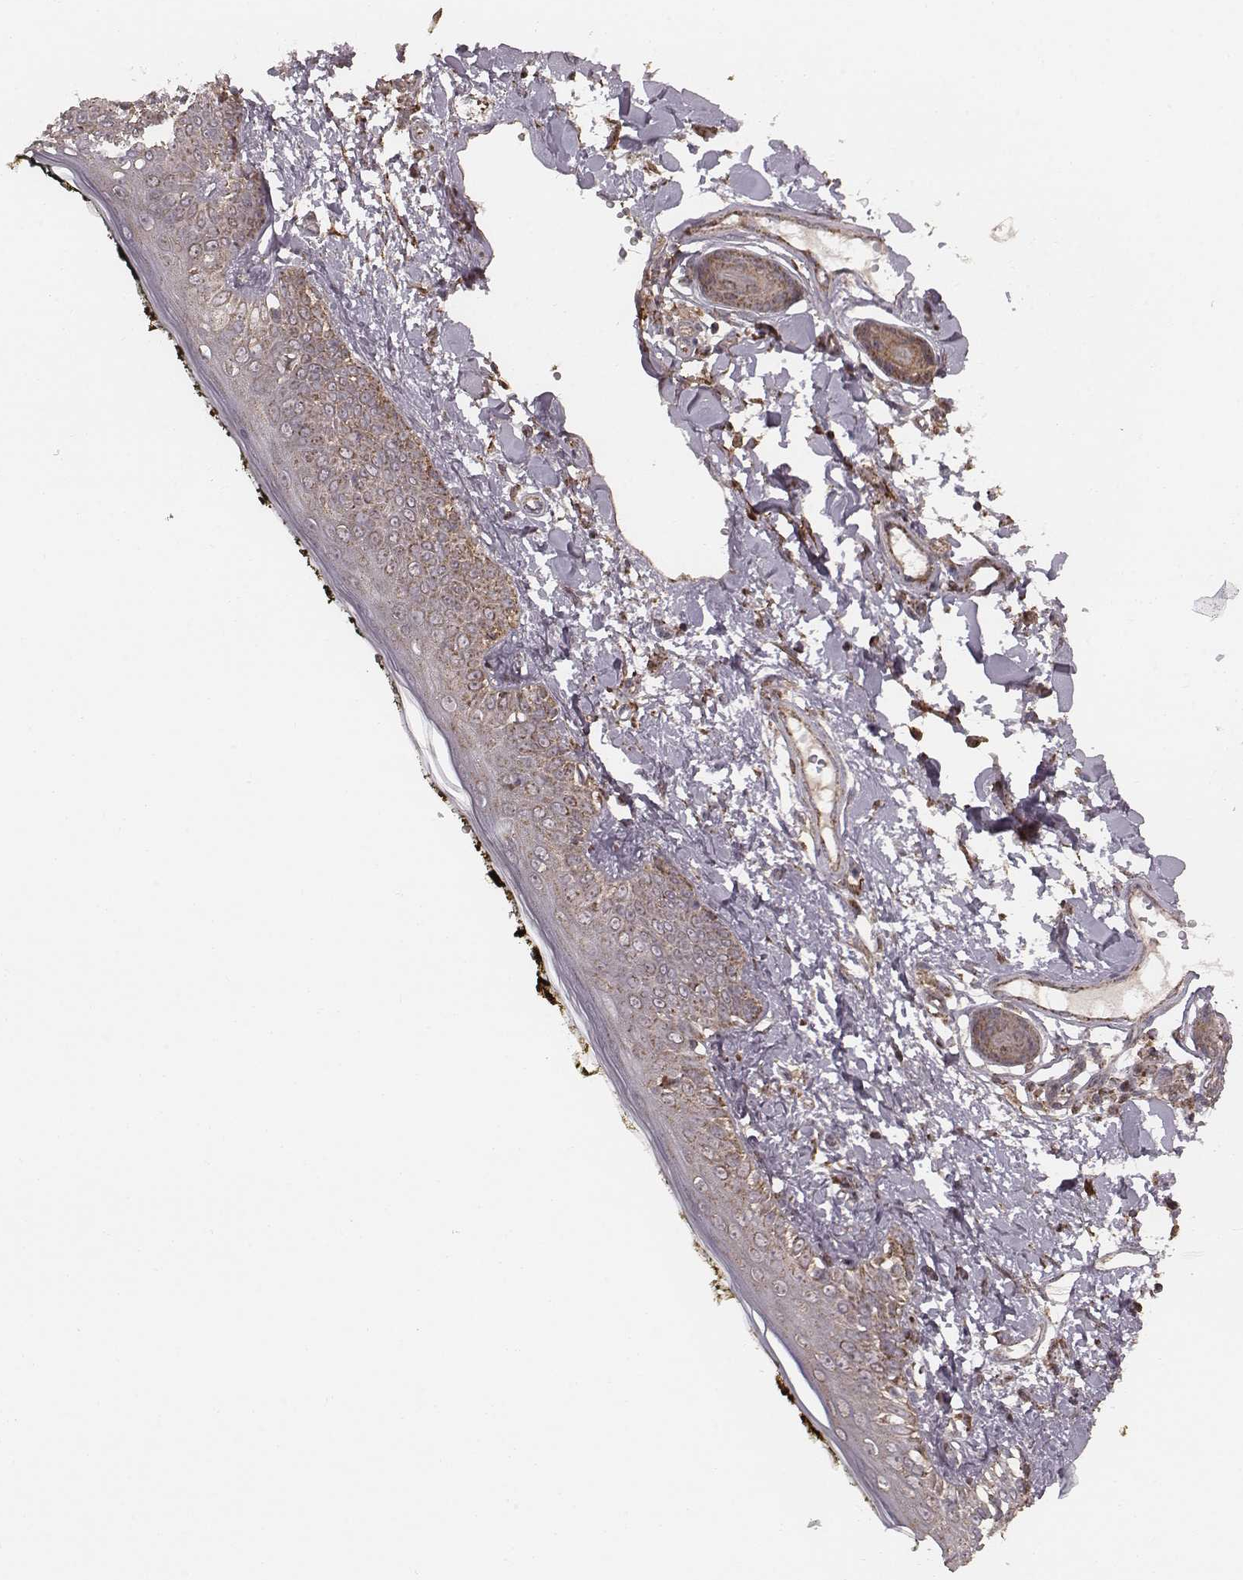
{"staining": {"intensity": "strong", "quantity": ">75%", "location": "cytoplasmic/membranous"}, "tissue": "skin", "cell_type": "Fibroblasts", "image_type": "normal", "snomed": [{"axis": "morphology", "description": "Normal tissue, NOS"}, {"axis": "topography", "description": "Skin"}], "caption": "Immunohistochemistry of normal human skin reveals high levels of strong cytoplasmic/membranous staining in approximately >75% of fibroblasts.", "gene": "PDCD2L", "patient": {"sex": "male", "age": 76}}